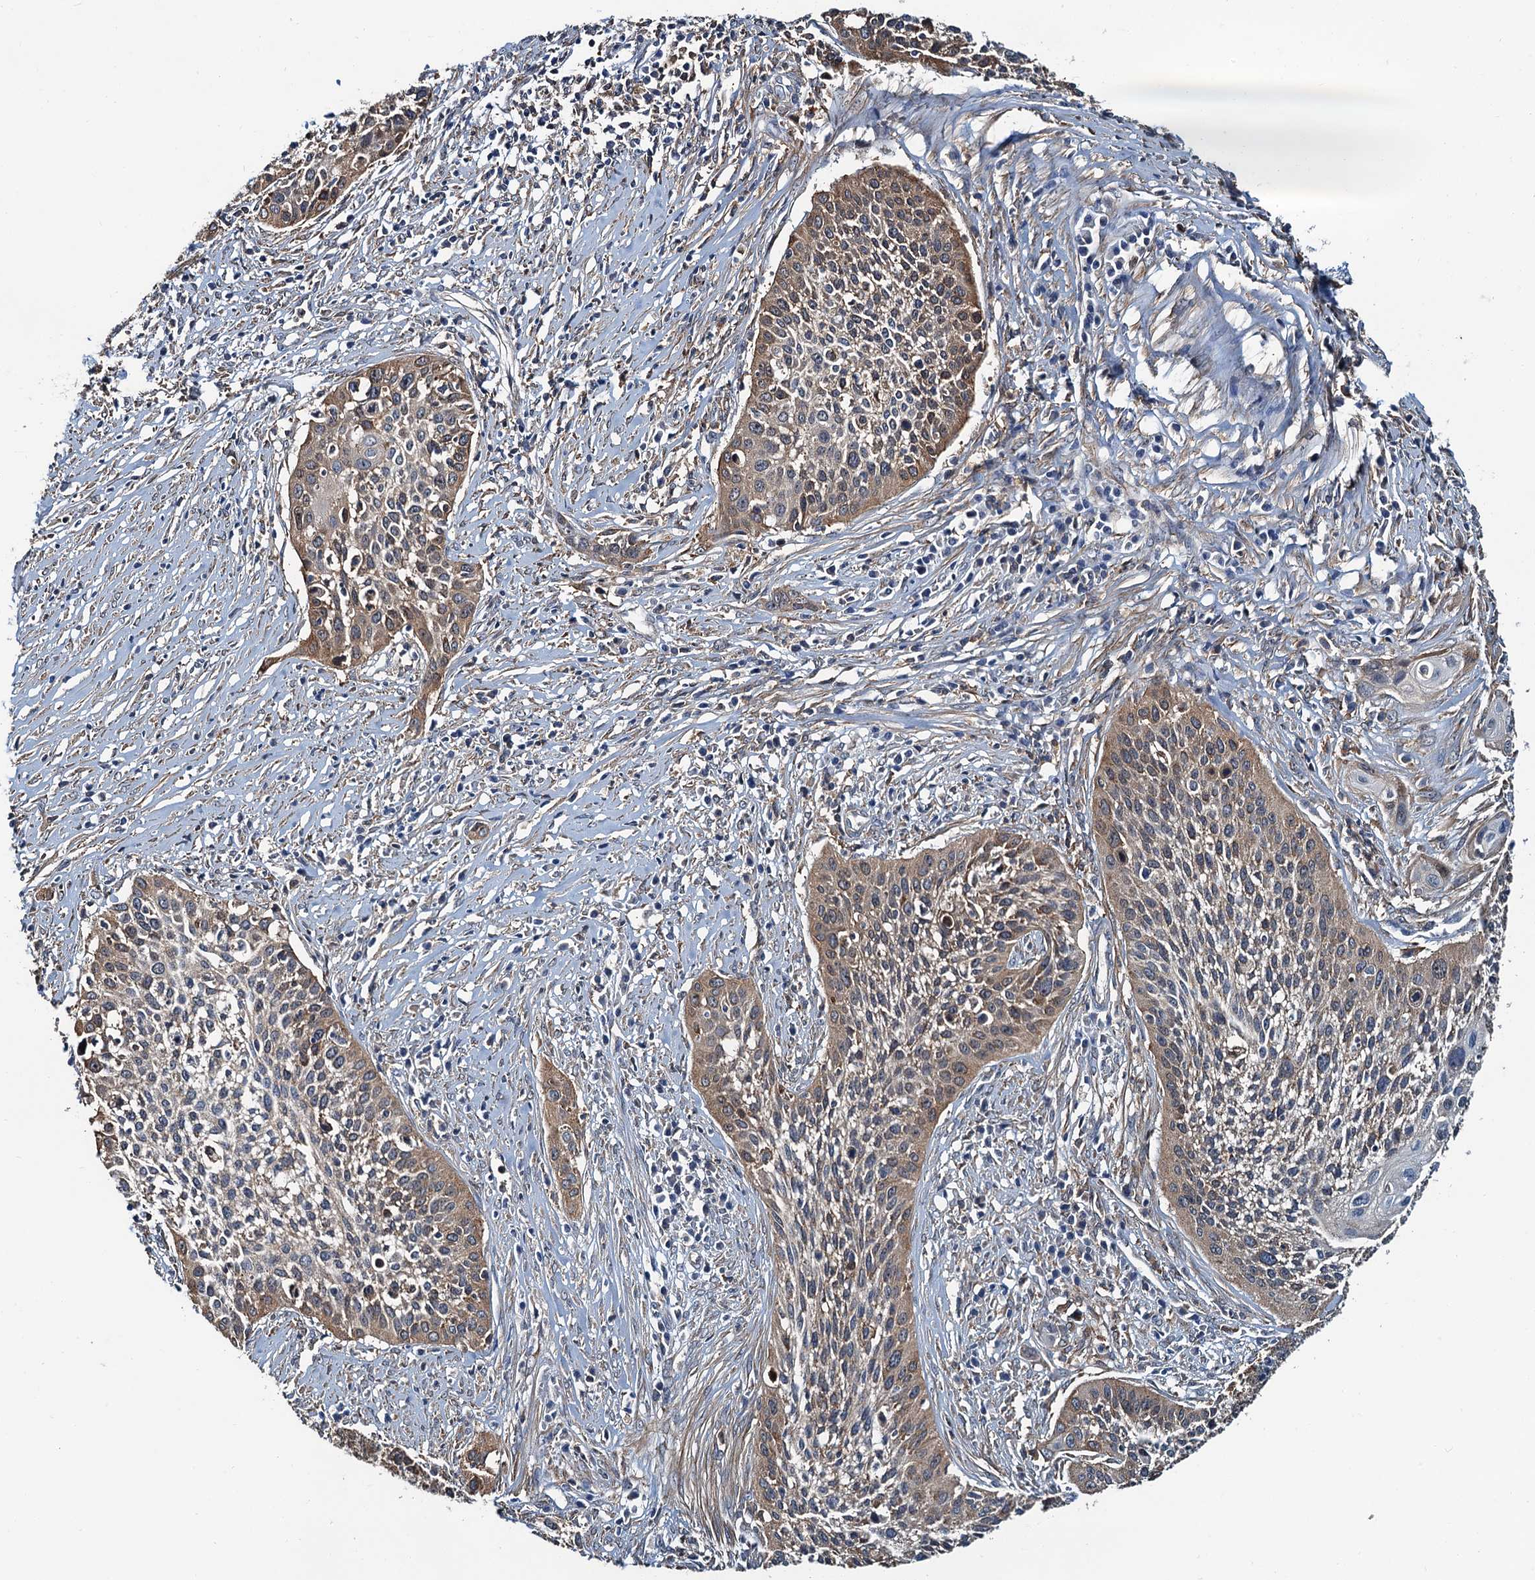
{"staining": {"intensity": "moderate", "quantity": ">75%", "location": "cytoplasmic/membranous"}, "tissue": "cervical cancer", "cell_type": "Tumor cells", "image_type": "cancer", "snomed": [{"axis": "morphology", "description": "Squamous cell carcinoma, NOS"}, {"axis": "topography", "description": "Cervix"}], "caption": "Protein expression analysis of cervical squamous cell carcinoma reveals moderate cytoplasmic/membranous staining in about >75% of tumor cells. (Stains: DAB in brown, nuclei in blue, Microscopy: brightfield microscopy at high magnification).", "gene": "USP6NL", "patient": {"sex": "female", "age": 34}}